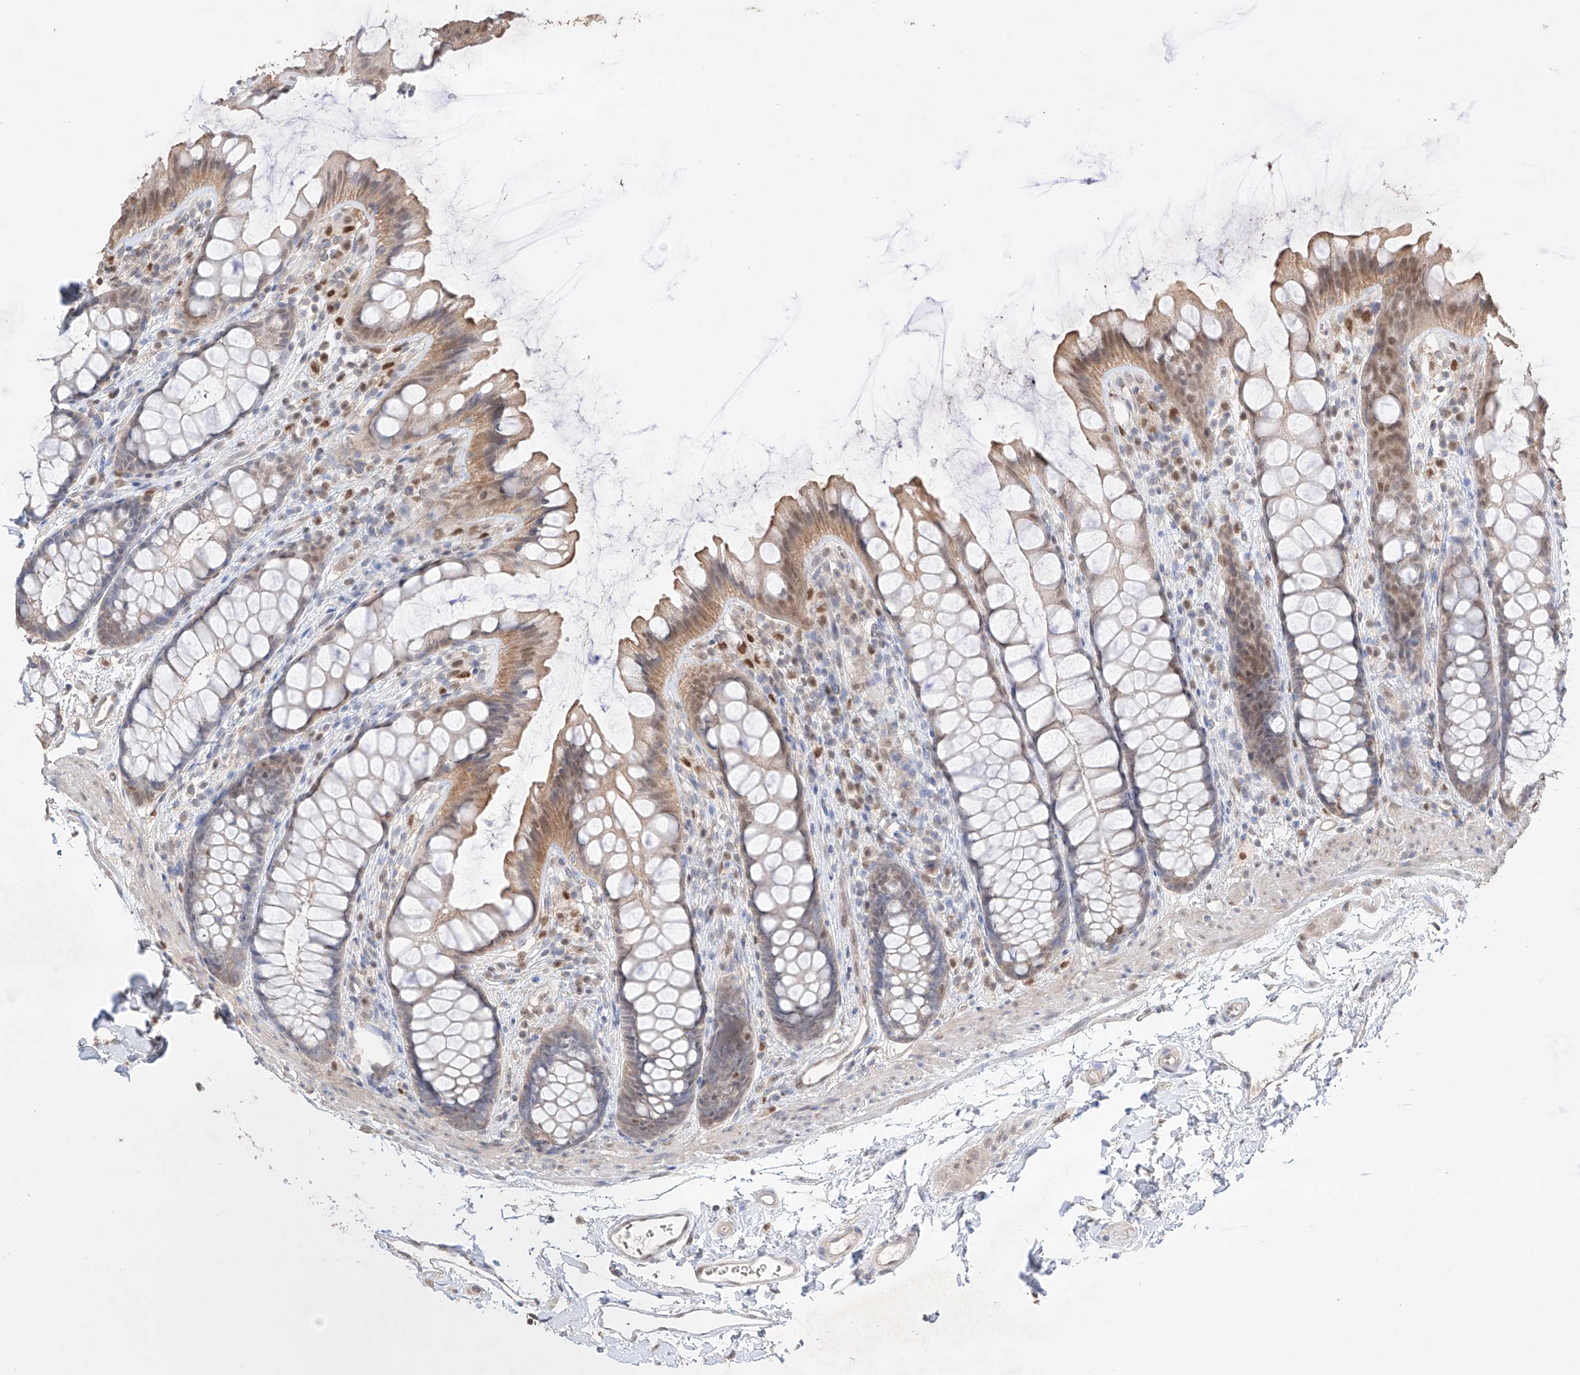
{"staining": {"intensity": "moderate", "quantity": ">75%", "location": "cytoplasmic/membranous,nuclear"}, "tissue": "rectum", "cell_type": "Glandular cells", "image_type": "normal", "snomed": [{"axis": "morphology", "description": "Normal tissue, NOS"}, {"axis": "topography", "description": "Rectum"}], "caption": "Immunohistochemical staining of benign rectum demonstrates >75% levels of moderate cytoplasmic/membranous,nuclear protein positivity in approximately >75% of glandular cells.", "gene": "APIP", "patient": {"sex": "female", "age": 65}}